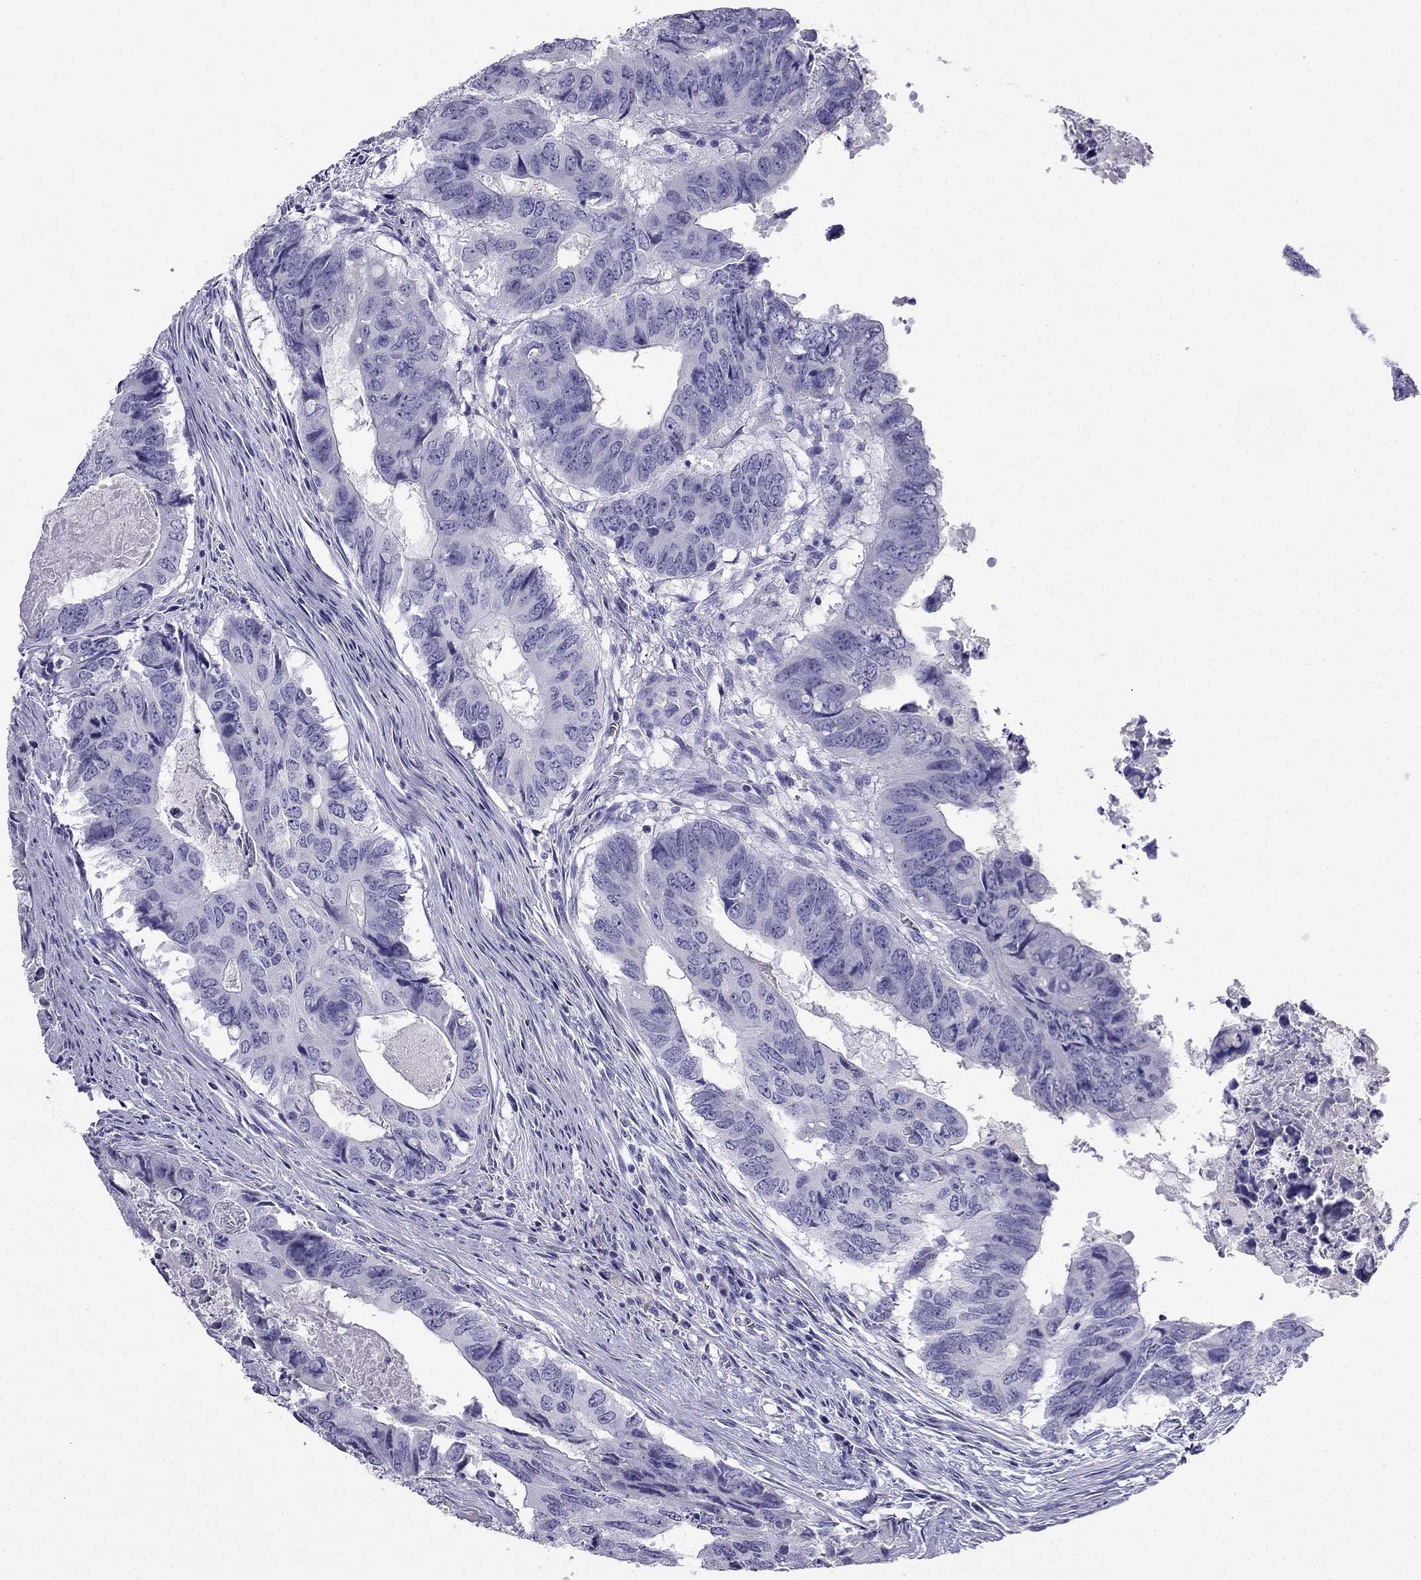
{"staining": {"intensity": "negative", "quantity": "none", "location": "none"}, "tissue": "colorectal cancer", "cell_type": "Tumor cells", "image_type": "cancer", "snomed": [{"axis": "morphology", "description": "Adenocarcinoma, NOS"}, {"axis": "topography", "description": "Colon"}], "caption": "There is no significant positivity in tumor cells of adenocarcinoma (colorectal).", "gene": "NPTX1", "patient": {"sex": "male", "age": 79}}